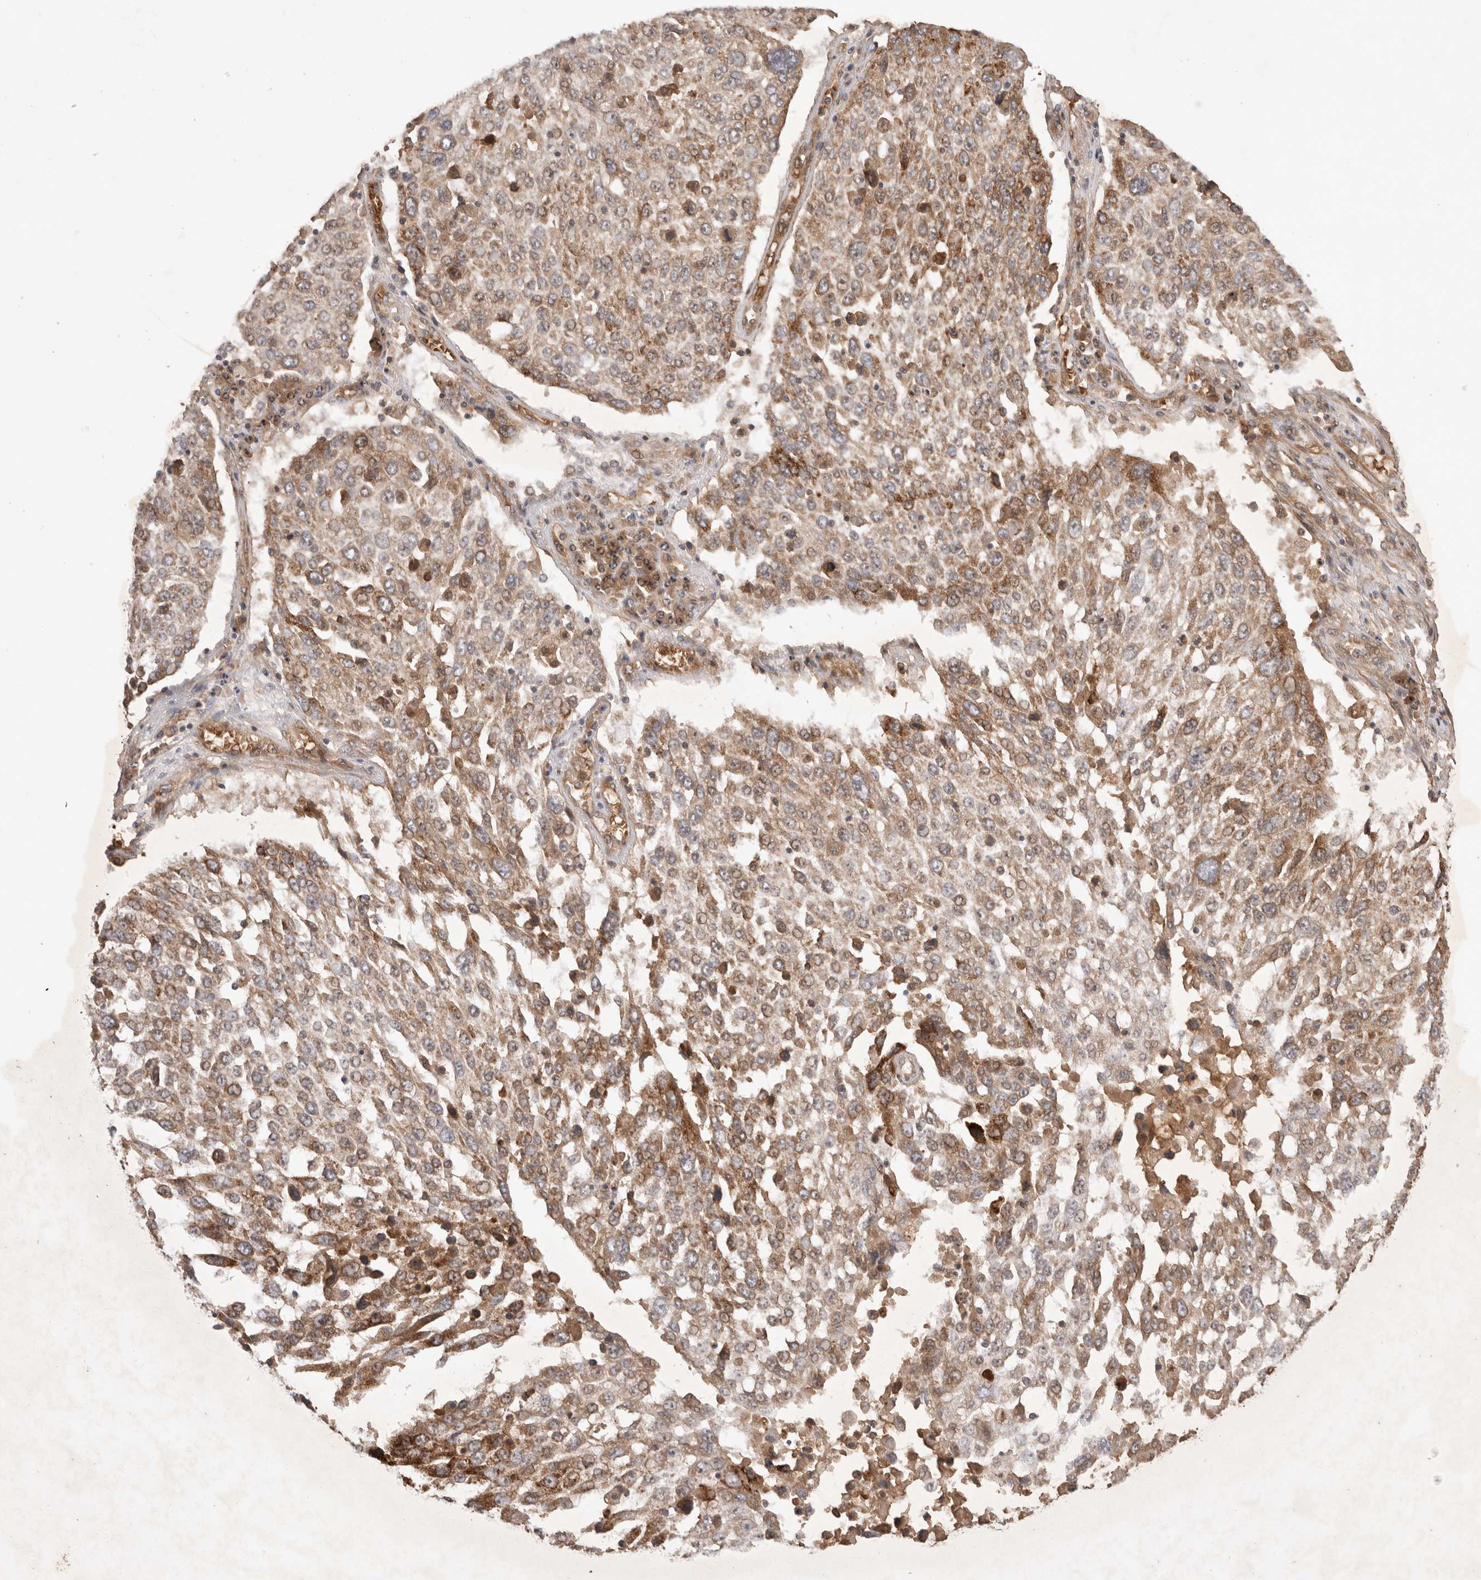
{"staining": {"intensity": "moderate", "quantity": ">75%", "location": "cytoplasmic/membranous"}, "tissue": "lung cancer", "cell_type": "Tumor cells", "image_type": "cancer", "snomed": [{"axis": "morphology", "description": "Squamous cell carcinoma, NOS"}, {"axis": "topography", "description": "Lung"}], "caption": "IHC (DAB (3,3'-diaminobenzidine)) staining of lung cancer reveals moderate cytoplasmic/membranous protein staining in about >75% of tumor cells. The staining is performed using DAB (3,3'-diaminobenzidine) brown chromogen to label protein expression. The nuclei are counter-stained blue using hematoxylin.", "gene": "FAM221A", "patient": {"sex": "male", "age": 65}}